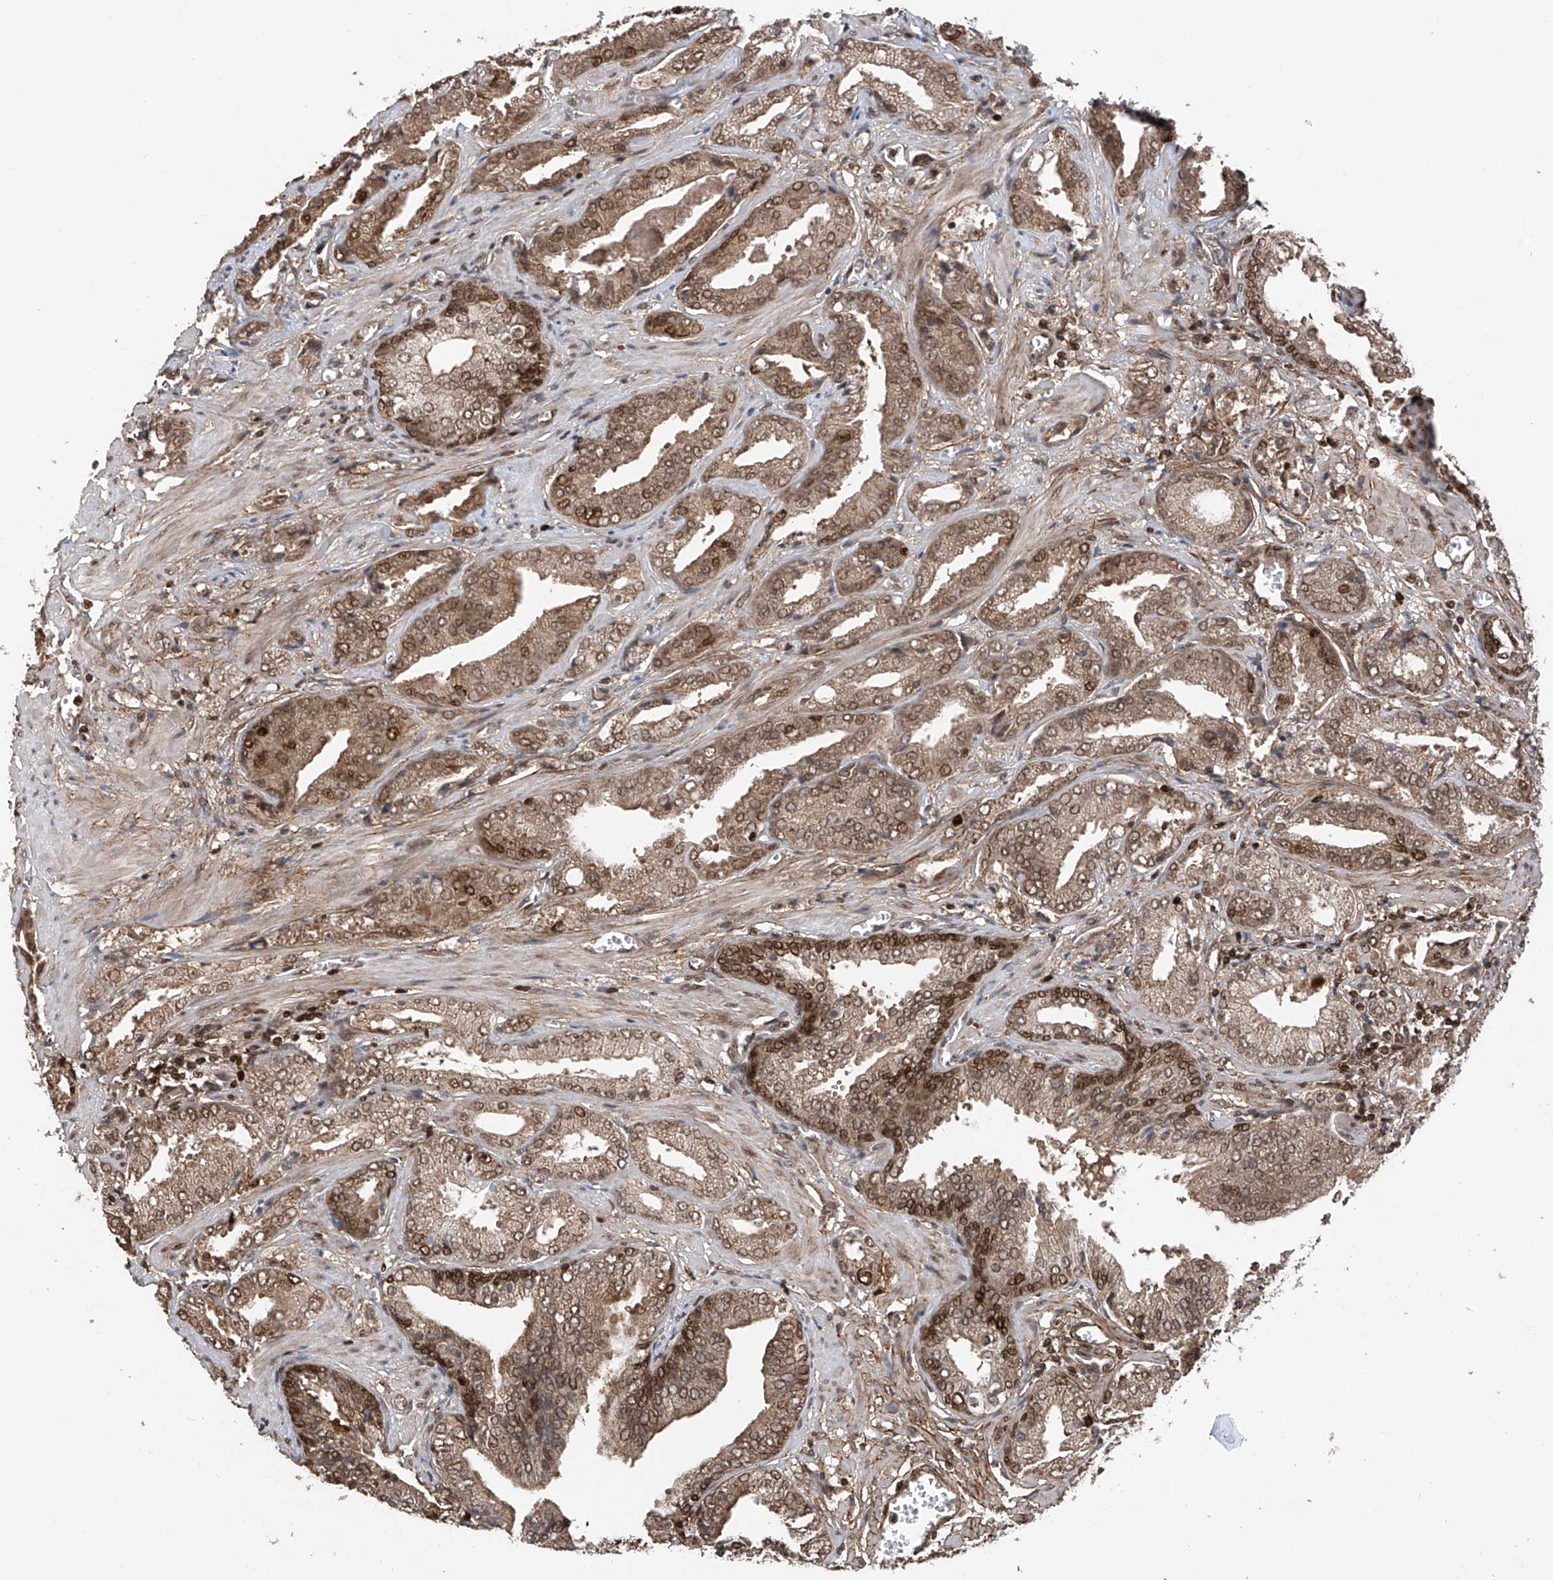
{"staining": {"intensity": "moderate", "quantity": ">75%", "location": "cytoplasmic/membranous,nuclear"}, "tissue": "prostate cancer", "cell_type": "Tumor cells", "image_type": "cancer", "snomed": [{"axis": "morphology", "description": "Adenocarcinoma, Low grade"}, {"axis": "topography", "description": "Prostate"}], "caption": "IHC of prostate adenocarcinoma (low-grade) shows medium levels of moderate cytoplasmic/membranous and nuclear positivity in about >75% of tumor cells.", "gene": "DNAJC9", "patient": {"sex": "male", "age": 67}}